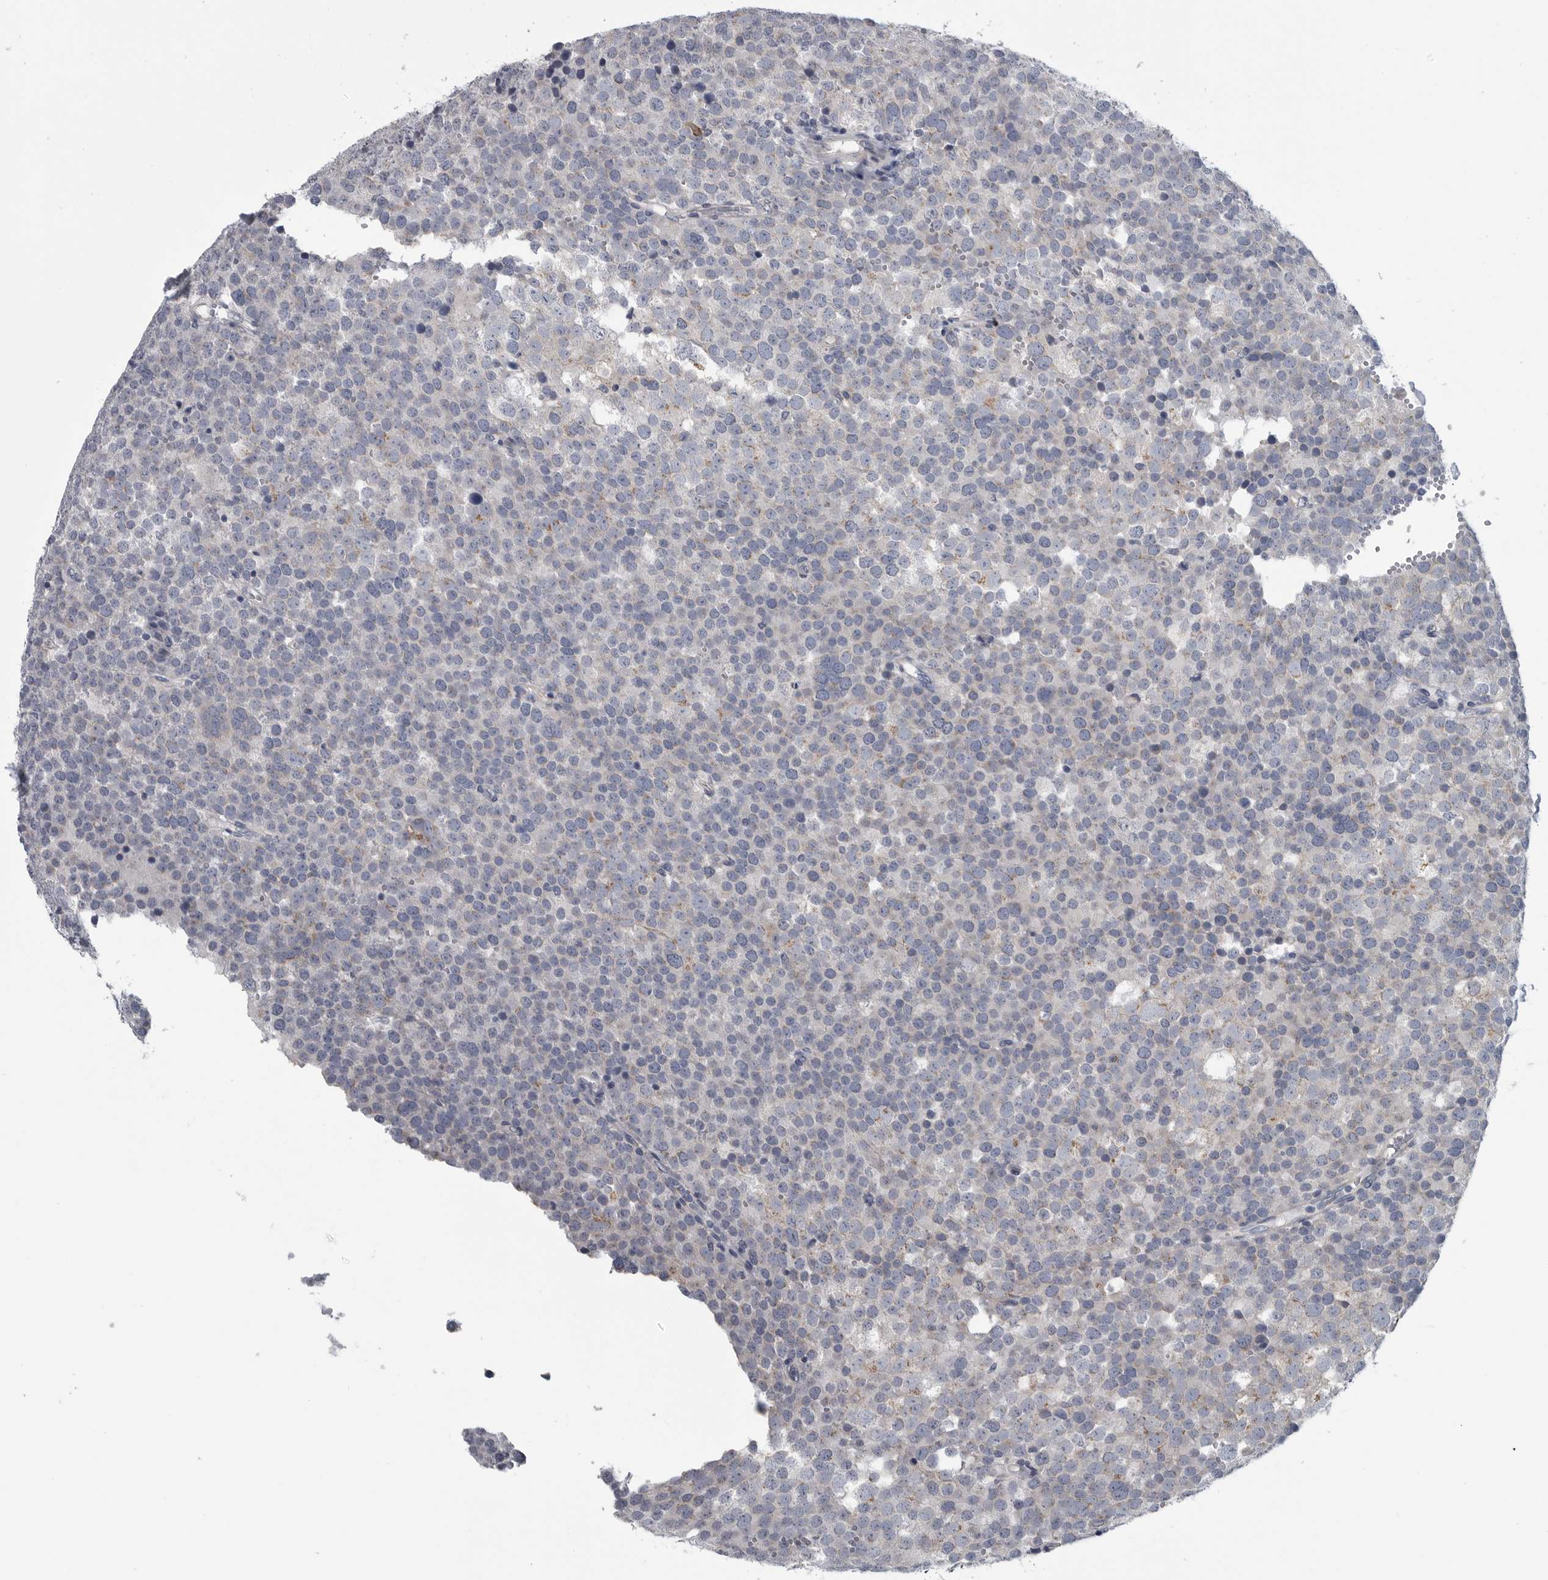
{"staining": {"intensity": "negative", "quantity": "none", "location": "none"}, "tissue": "testis cancer", "cell_type": "Tumor cells", "image_type": "cancer", "snomed": [{"axis": "morphology", "description": "Seminoma, NOS"}, {"axis": "topography", "description": "Testis"}], "caption": "Tumor cells are negative for protein expression in human testis seminoma. Nuclei are stained in blue.", "gene": "MYOC", "patient": {"sex": "male", "age": 71}}